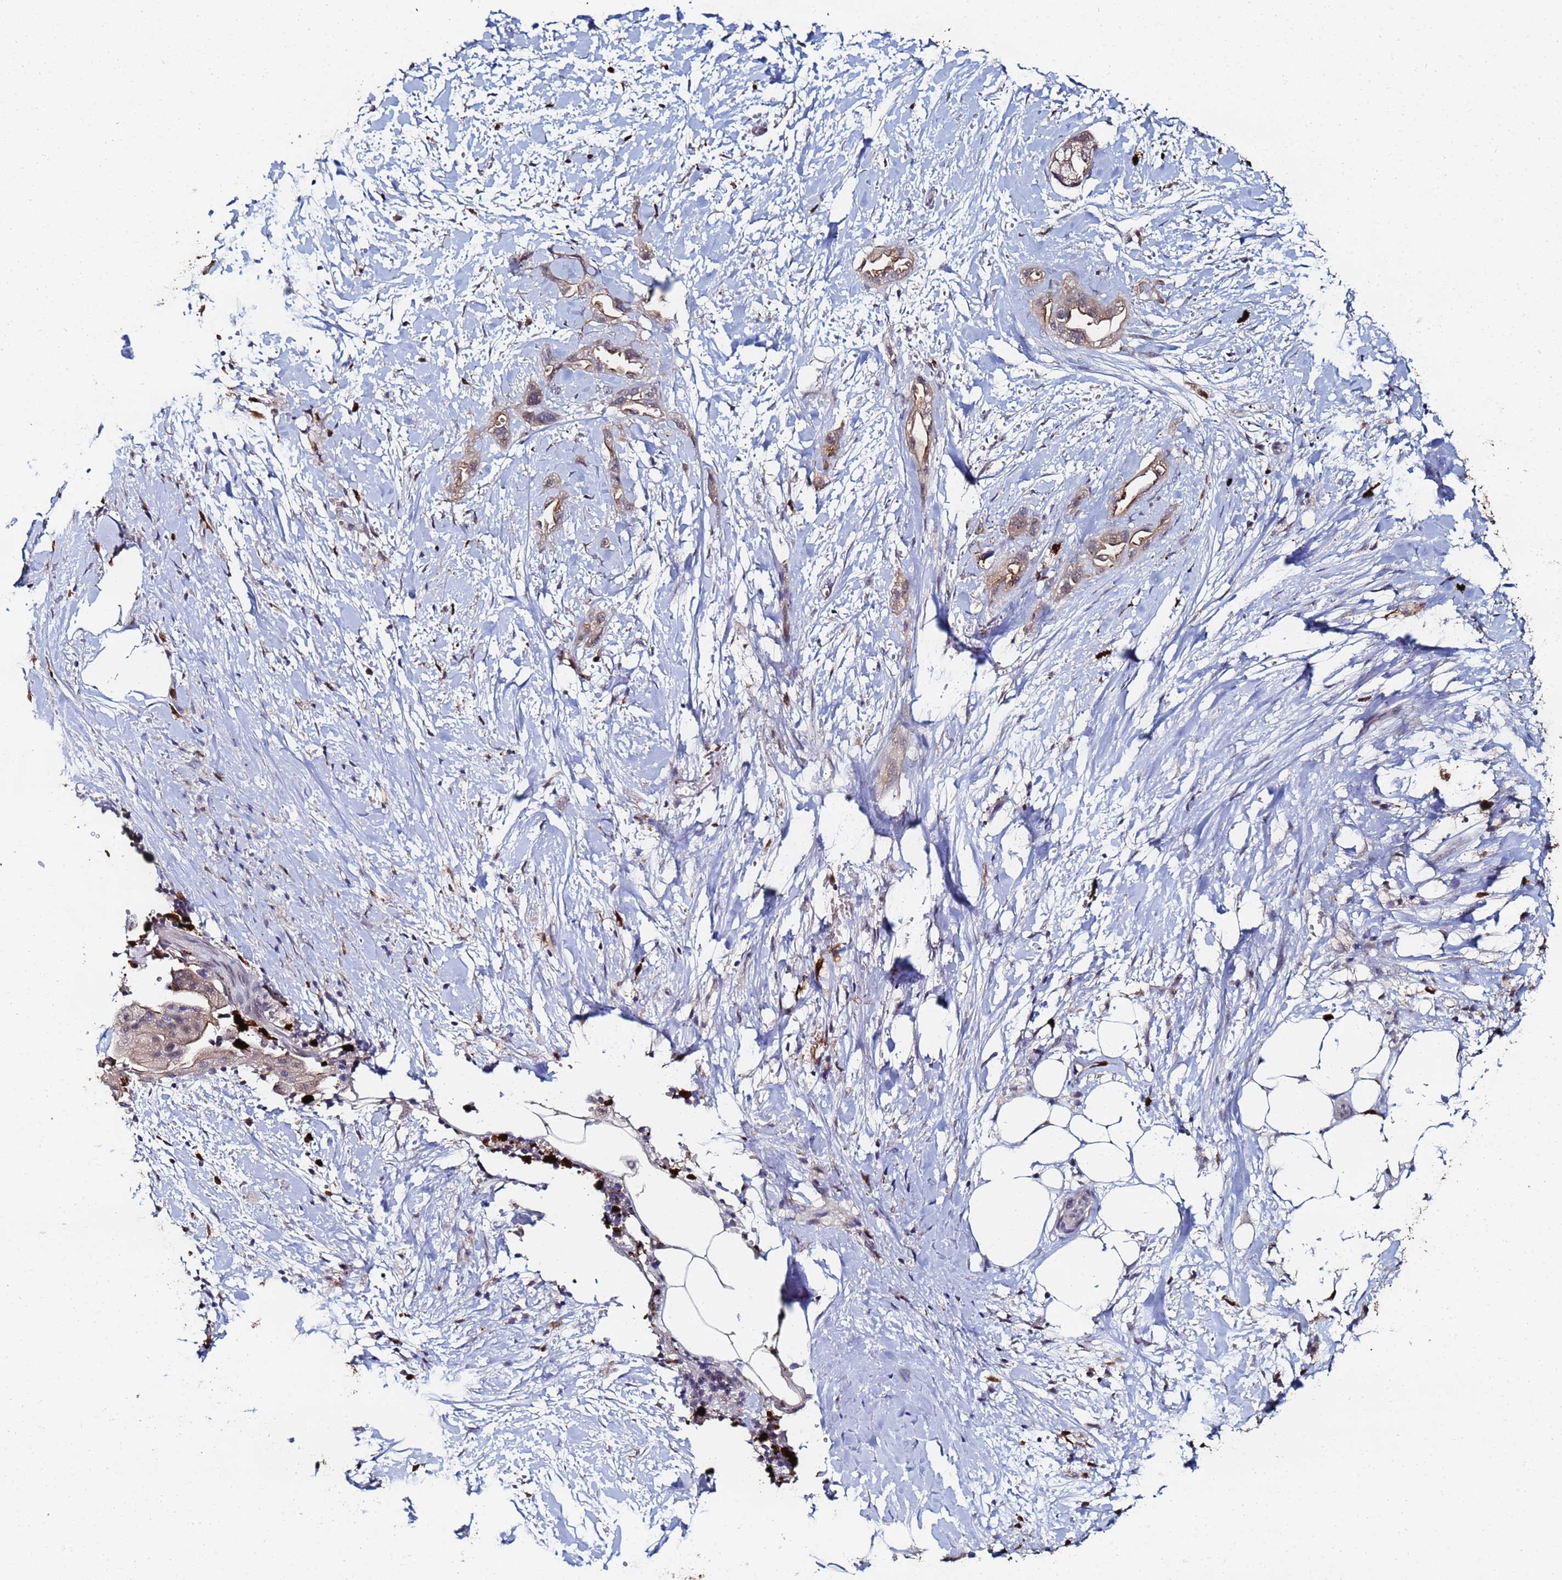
{"staining": {"intensity": "moderate", "quantity": ">75%", "location": "cytoplasmic/membranous"}, "tissue": "pancreatic cancer", "cell_type": "Tumor cells", "image_type": "cancer", "snomed": [{"axis": "morphology", "description": "Adenocarcinoma, NOS"}, {"axis": "topography", "description": "Pancreas"}], "caption": "IHC of pancreatic cancer exhibits medium levels of moderate cytoplasmic/membranous expression in about >75% of tumor cells.", "gene": "MTCL1", "patient": {"sex": "male", "age": 44}}